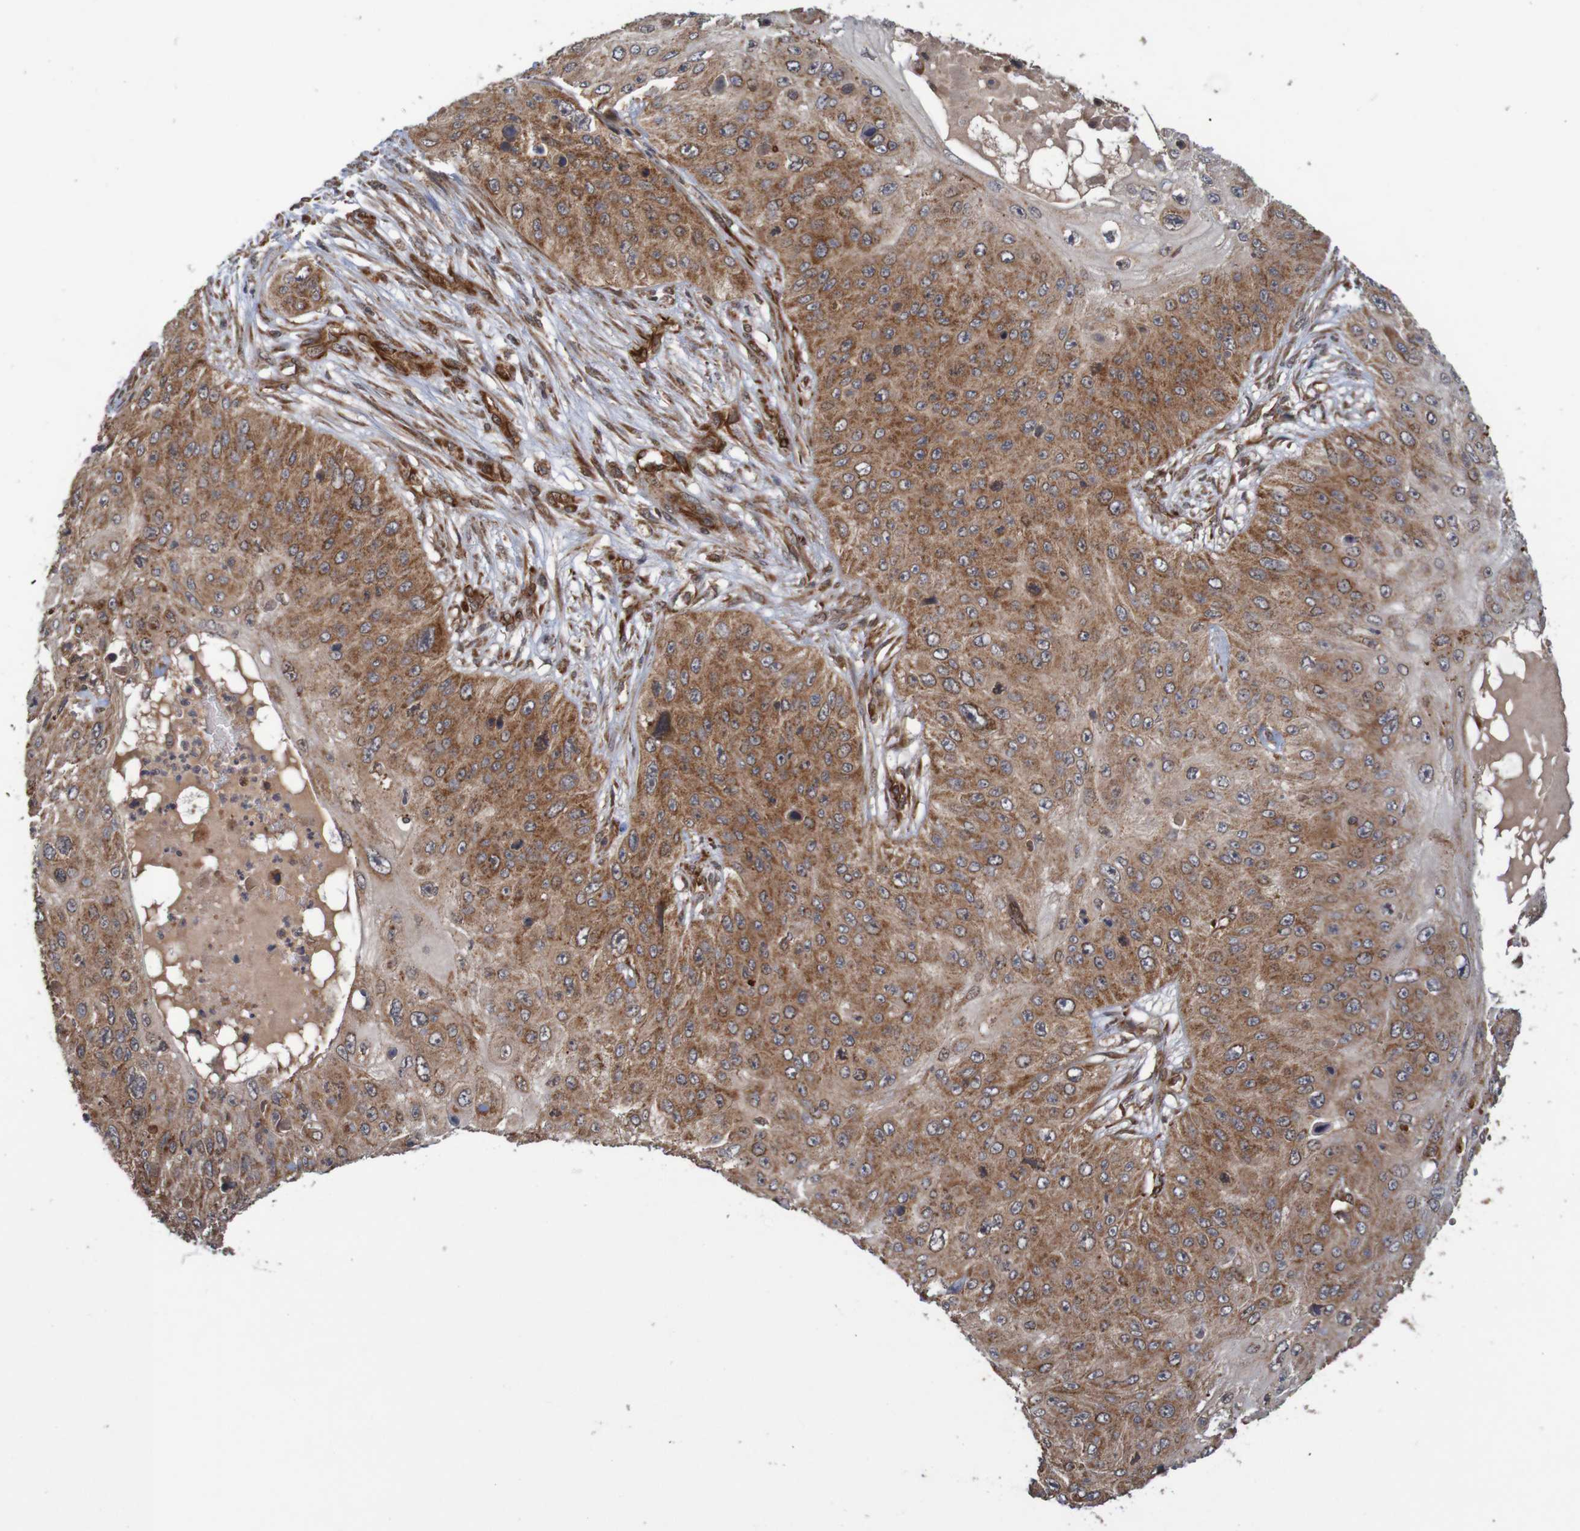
{"staining": {"intensity": "moderate", "quantity": ">75%", "location": "cytoplasmic/membranous"}, "tissue": "skin cancer", "cell_type": "Tumor cells", "image_type": "cancer", "snomed": [{"axis": "morphology", "description": "Squamous cell carcinoma, NOS"}, {"axis": "topography", "description": "Skin"}], "caption": "A medium amount of moderate cytoplasmic/membranous staining is appreciated in about >75% of tumor cells in skin squamous cell carcinoma tissue.", "gene": "MRPL52", "patient": {"sex": "female", "age": 80}}